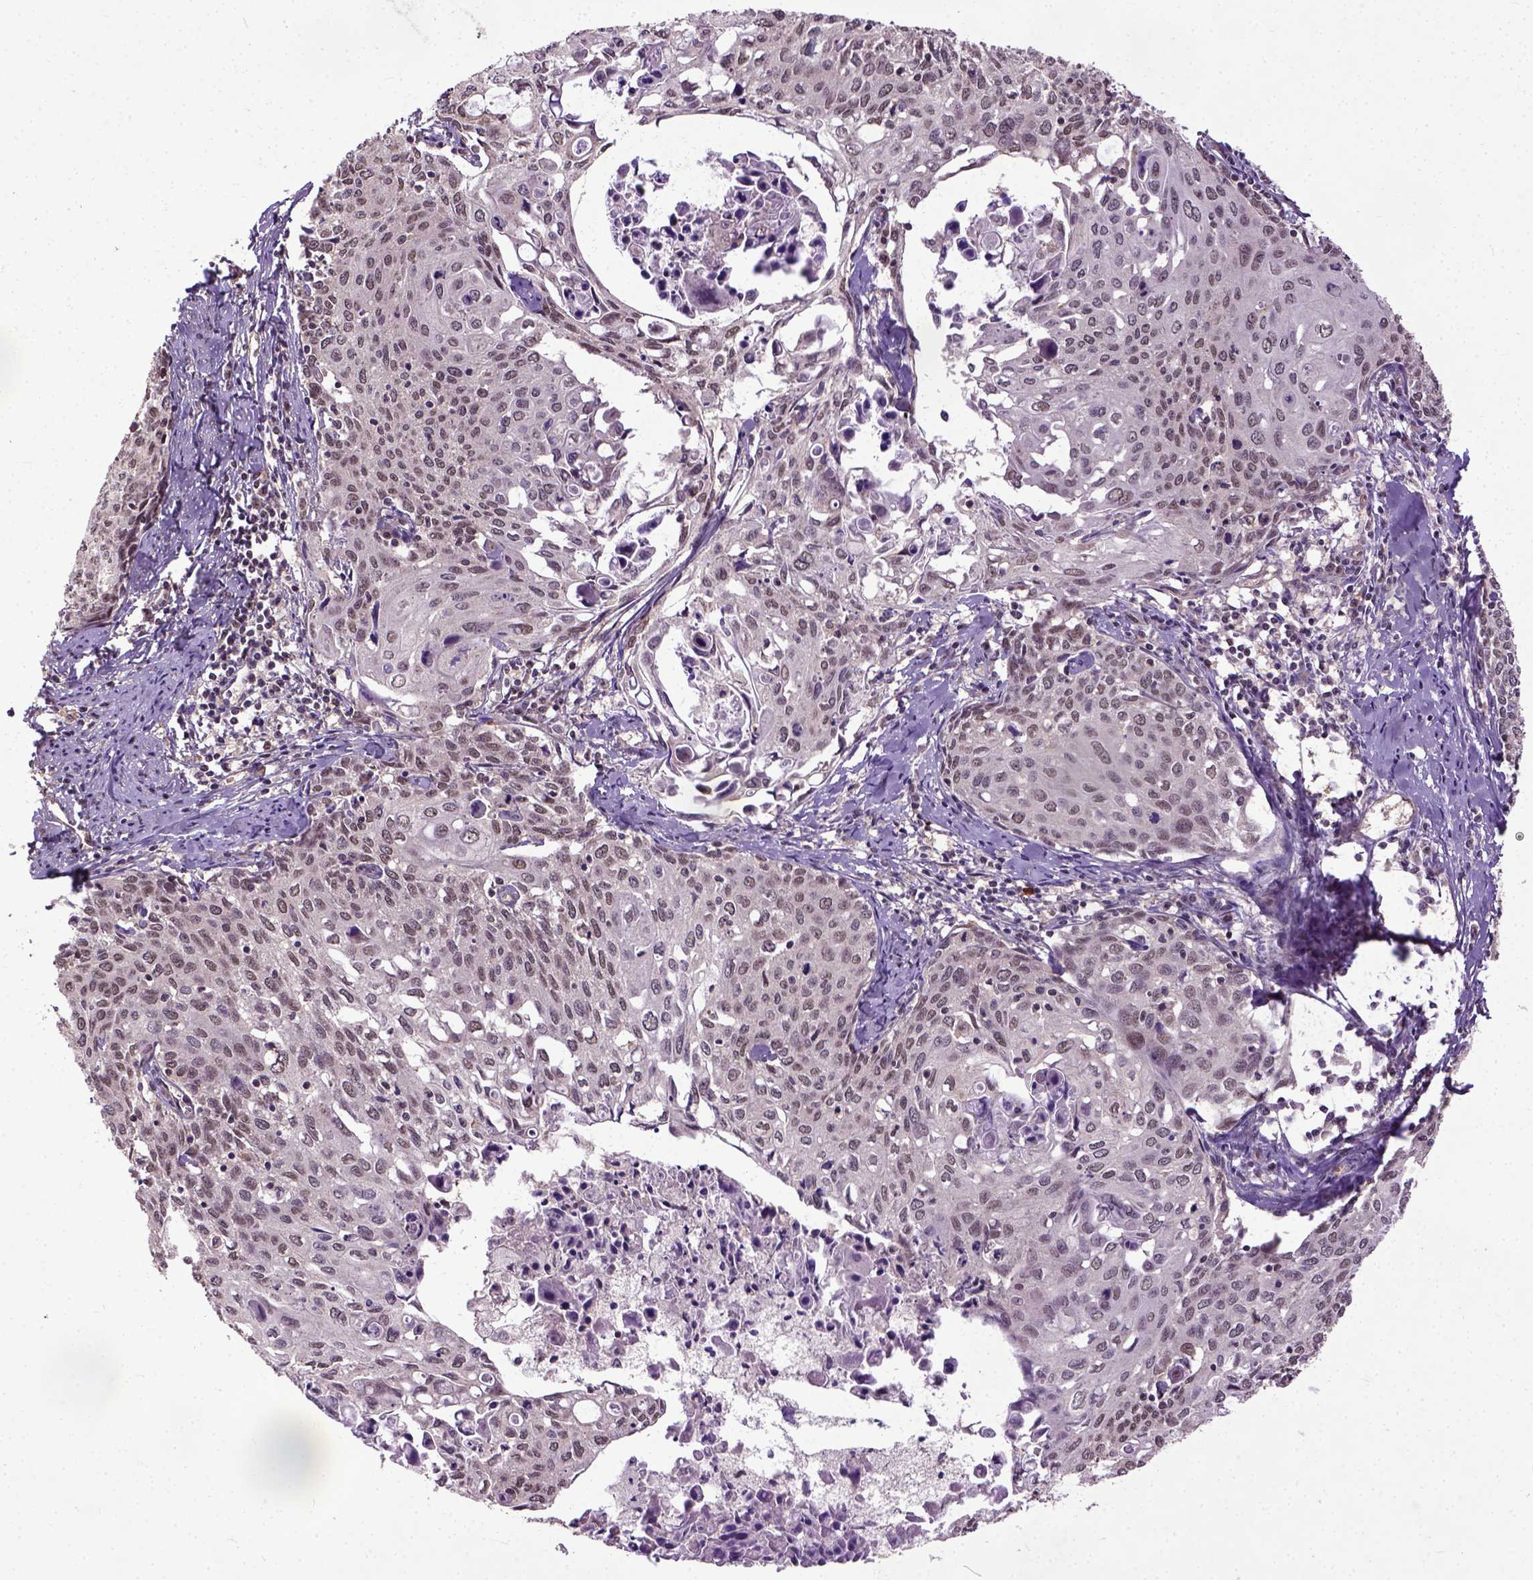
{"staining": {"intensity": "moderate", "quantity": "<25%", "location": "nuclear"}, "tissue": "cervical cancer", "cell_type": "Tumor cells", "image_type": "cancer", "snomed": [{"axis": "morphology", "description": "Squamous cell carcinoma, NOS"}, {"axis": "topography", "description": "Cervix"}], "caption": "Immunohistochemical staining of human cervical squamous cell carcinoma reveals moderate nuclear protein positivity in approximately <25% of tumor cells.", "gene": "UBA3", "patient": {"sex": "female", "age": 62}}